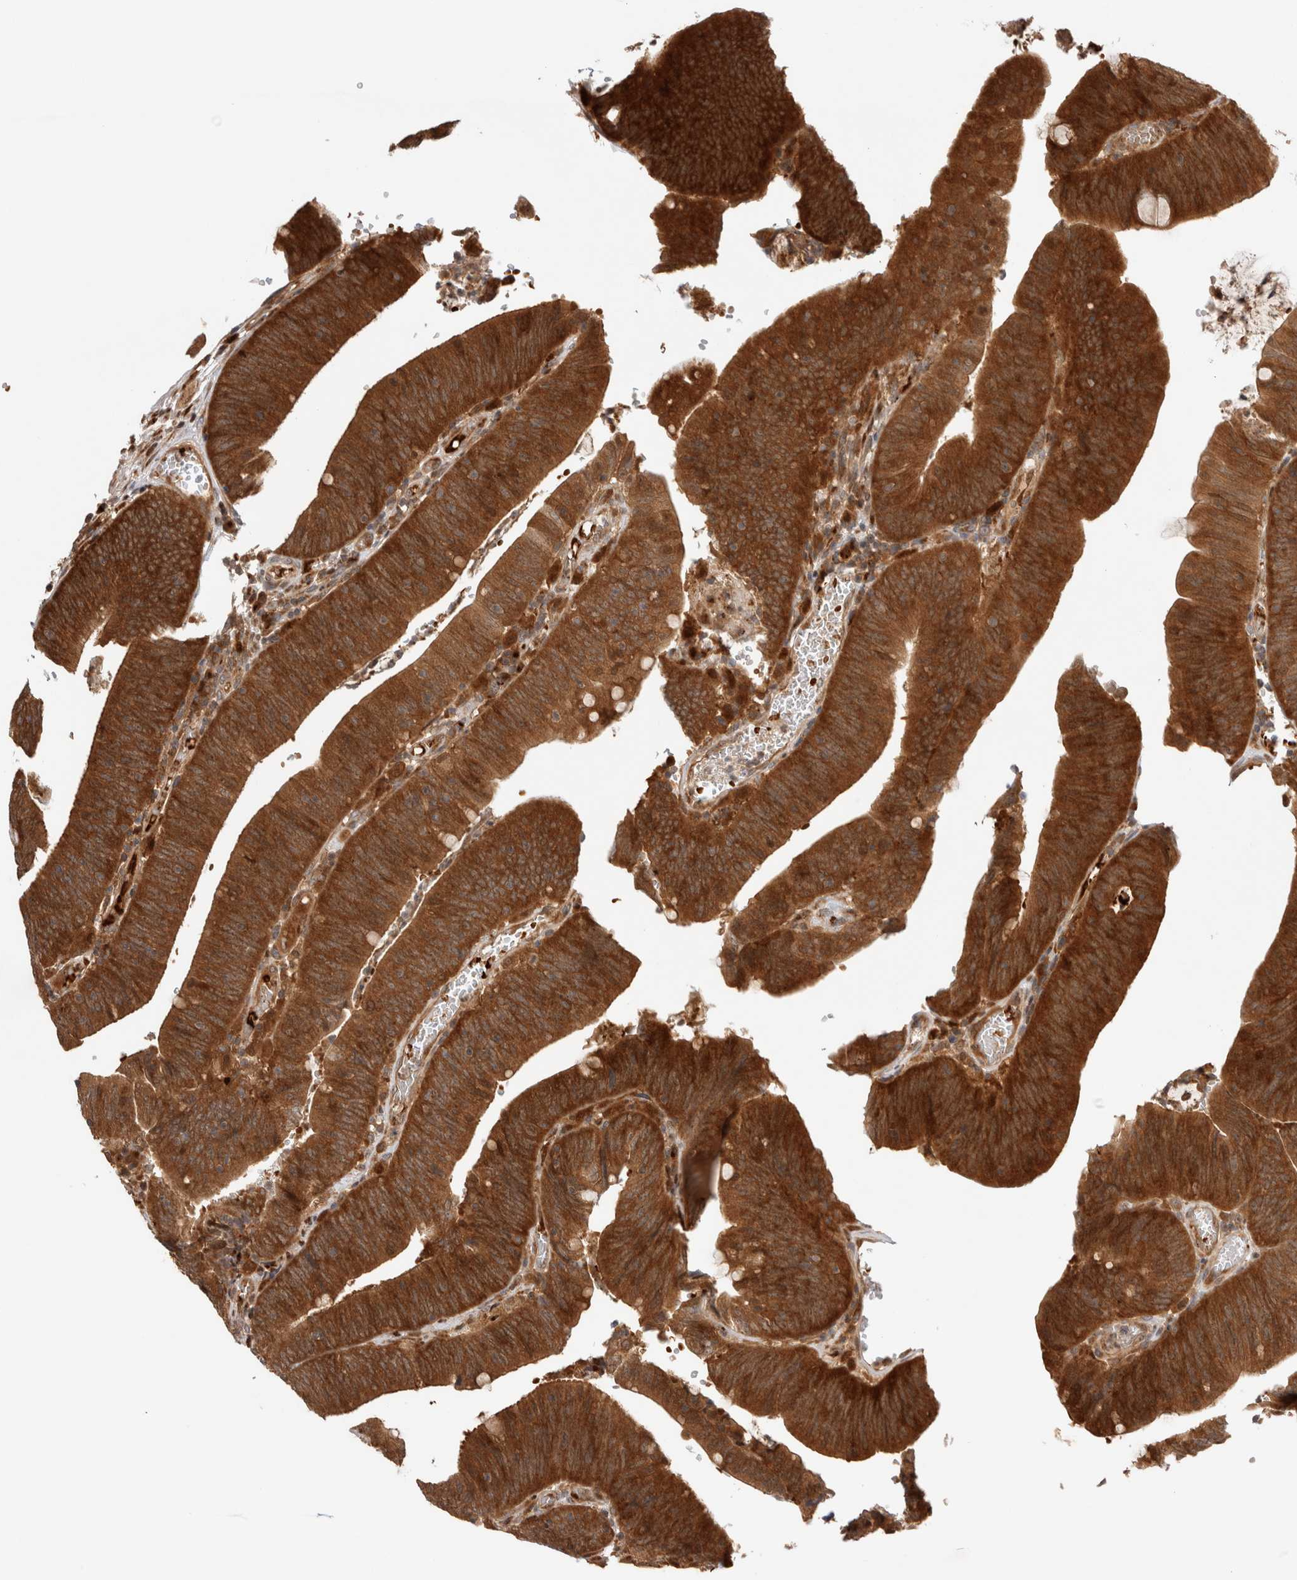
{"staining": {"intensity": "strong", "quantity": ">75%", "location": "cytoplasmic/membranous,nuclear"}, "tissue": "colorectal cancer", "cell_type": "Tumor cells", "image_type": "cancer", "snomed": [{"axis": "morphology", "description": "Normal tissue, NOS"}, {"axis": "morphology", "description": "Adenocarcinoma, NOS"}, {"axis": "topography", "description": "Rectum"}], "caption": "Tumor cells exhibit strong cytoplasmic/membranous and nuclear expression in about >75% of cells in adenocarcinoma (colorectal).", "gene": "OTUD6B", "patient": {"sex": "female", "age": 66}}